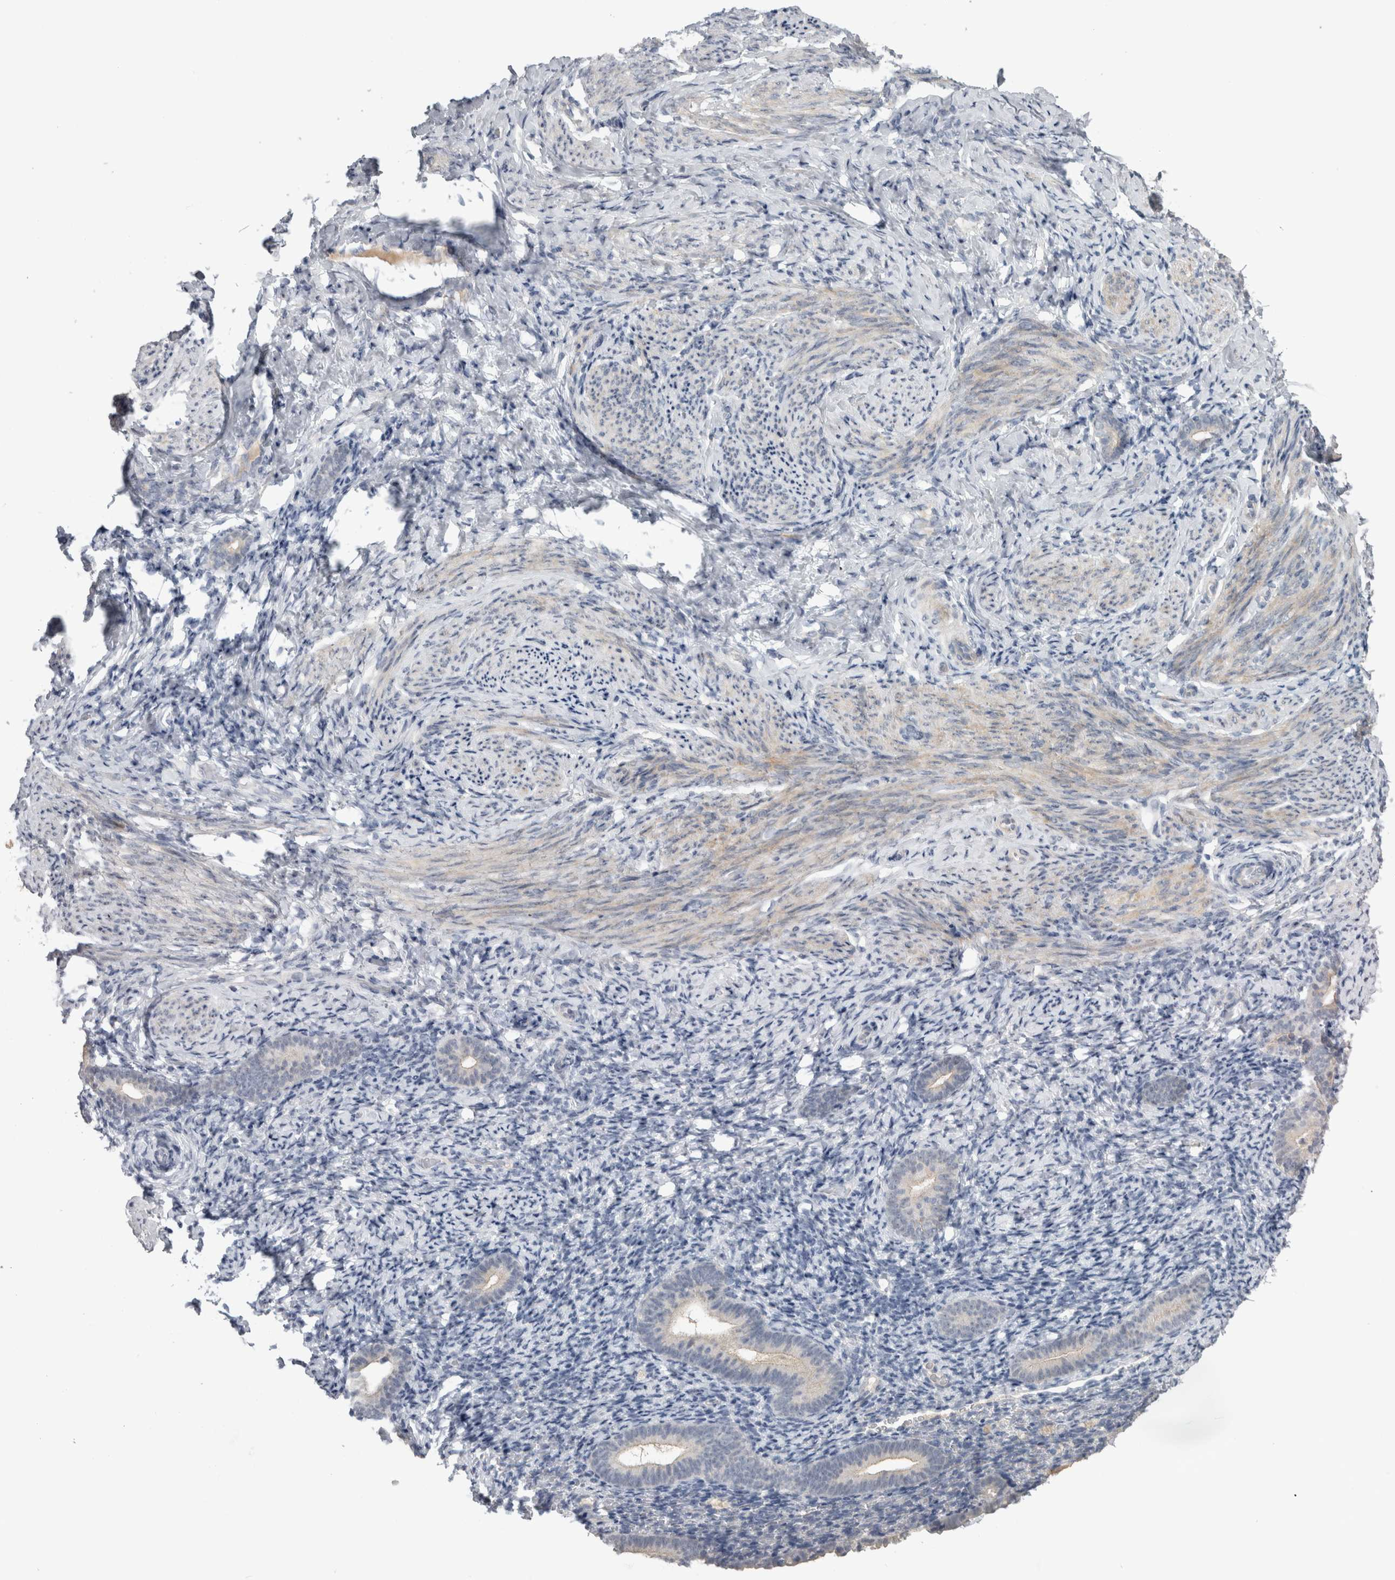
{"staining": {"intensity": "negative", "quantity": "none", "location": "none"}, "tissue": "endometrium", "cell_type": "Cells in endometrial stroma", "image_type": "normal", "snomed": [{"axis": "morphology", "description": "Normal tissue, NOS"}, {"axis": "topography", "description": "Endometrium"}], "caption": "A photomicrograph of endometrium stained for a protein demonstrates no brown staining in cells in endometrial stroma.", "gene": "ADAM2", "patient": {"sex": "female", "age": 51}}